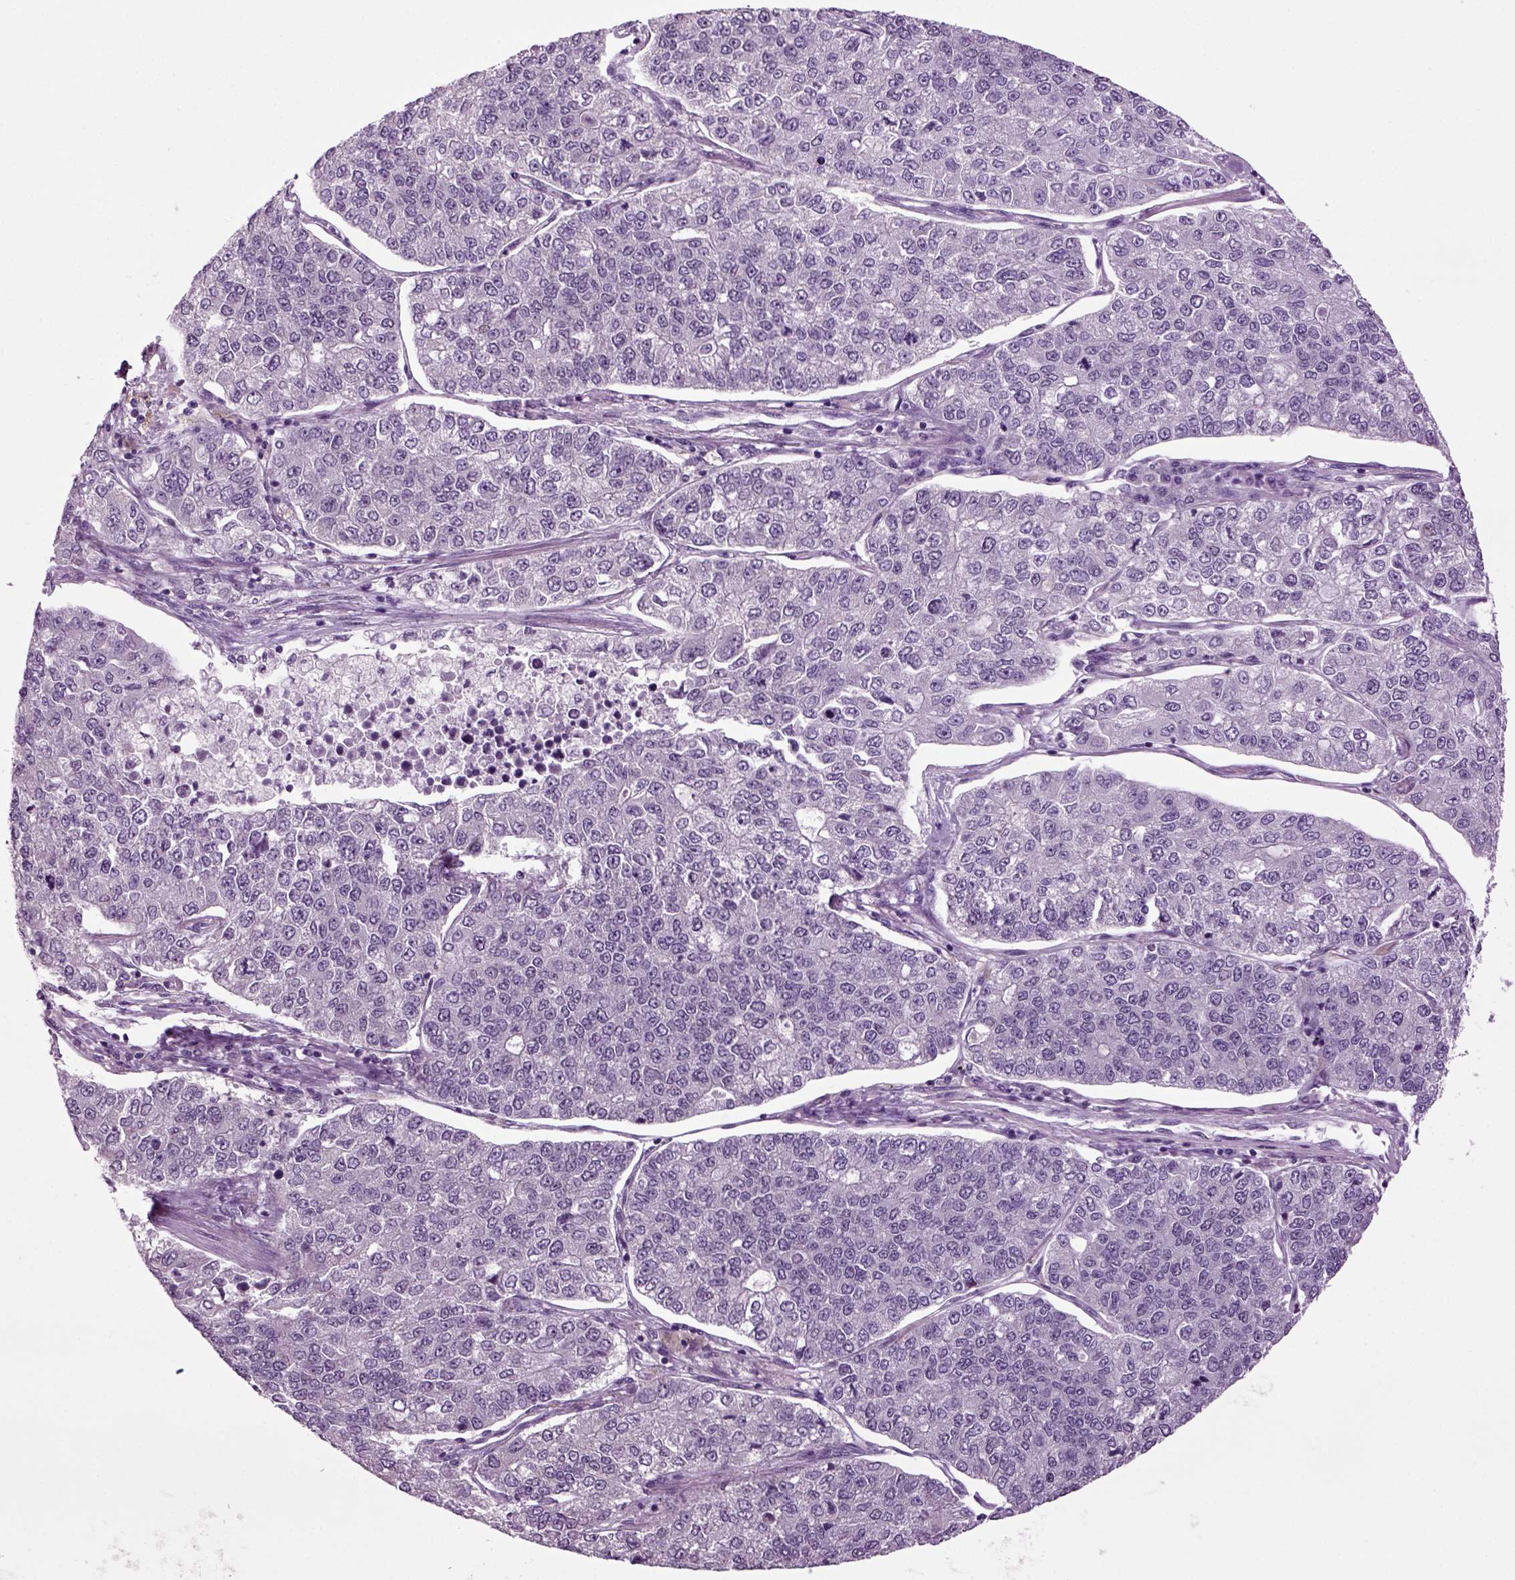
{"staining": {"intensity": "negative", "quantity": "none", "location": "none"}, "tissue": "lung cancer", "cell_type": "Tumor cells", "image_type": "cancer", "snomed": [{"axis": "morphology", "description": "Adenocarcinoma, NOS"}, {"axis": "topography", "description": "Lung"}], "caption": "IHC of lung cancer shows no expression in tumor cells.", "gene": "PLCH2", "patient": {"sex": "male", "age": 49}}